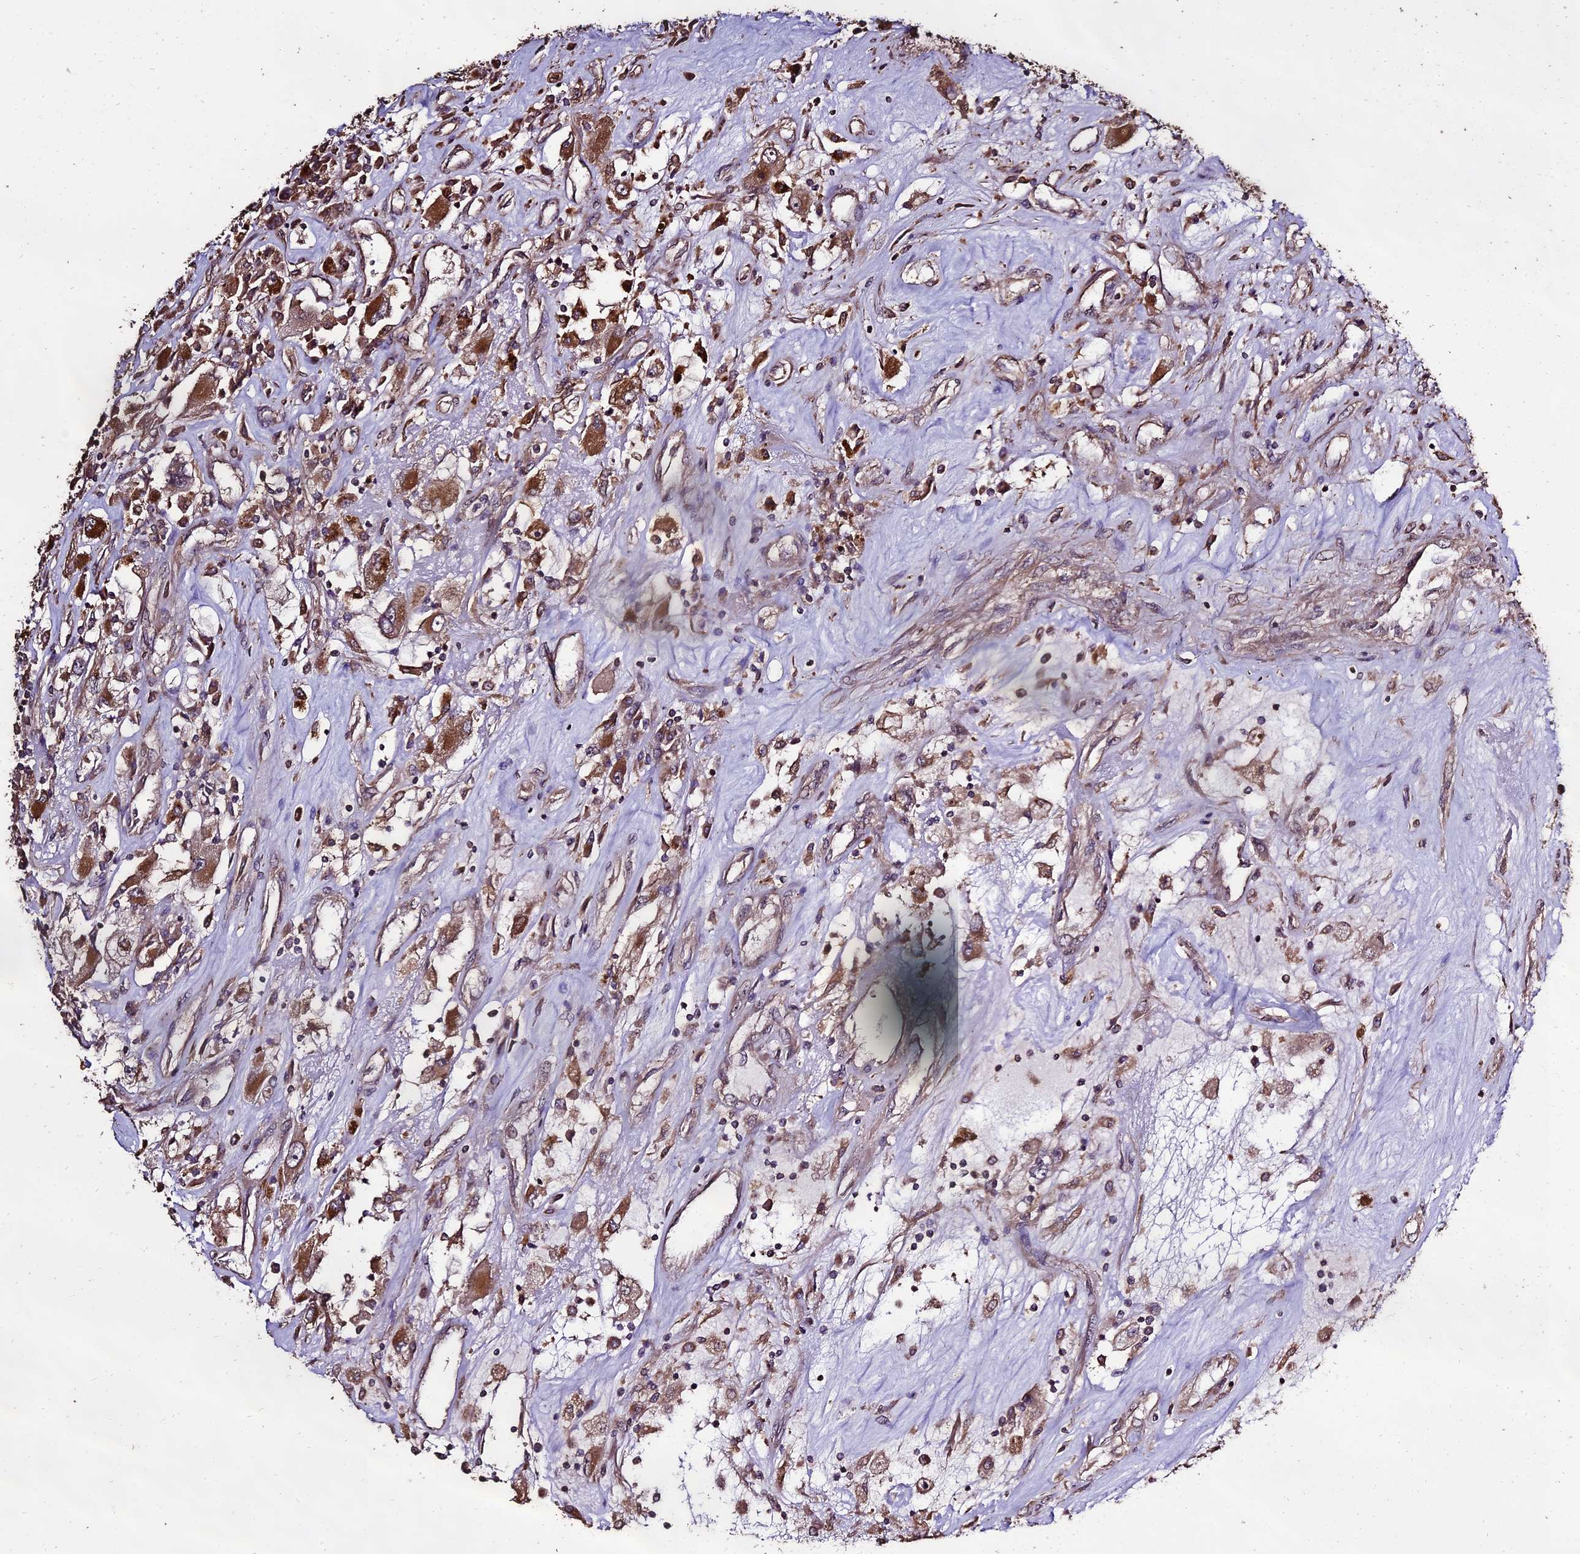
{"staining": {"intensity": "moderate", "quantity": ">75%", "location": "cytoplasmic/membranous"}, "tissue": "renal cancer", "cell_type": "Tumor cells", "image_type": "cancer", "snomed": [{"axis": "morphology", "description": "Adenocarcinoma, NOS"}, {"axis": "topography", "description": "Kidney"}], "caption": "Renal adenocarcinoma tissue exhibits moderate cytoplasmic/membranous expression in about >75% of tumor cells, visualized by immunohistochemistry.", "gene": "PGPEP1L", "patient": {"sex": "female", "age": 52}}